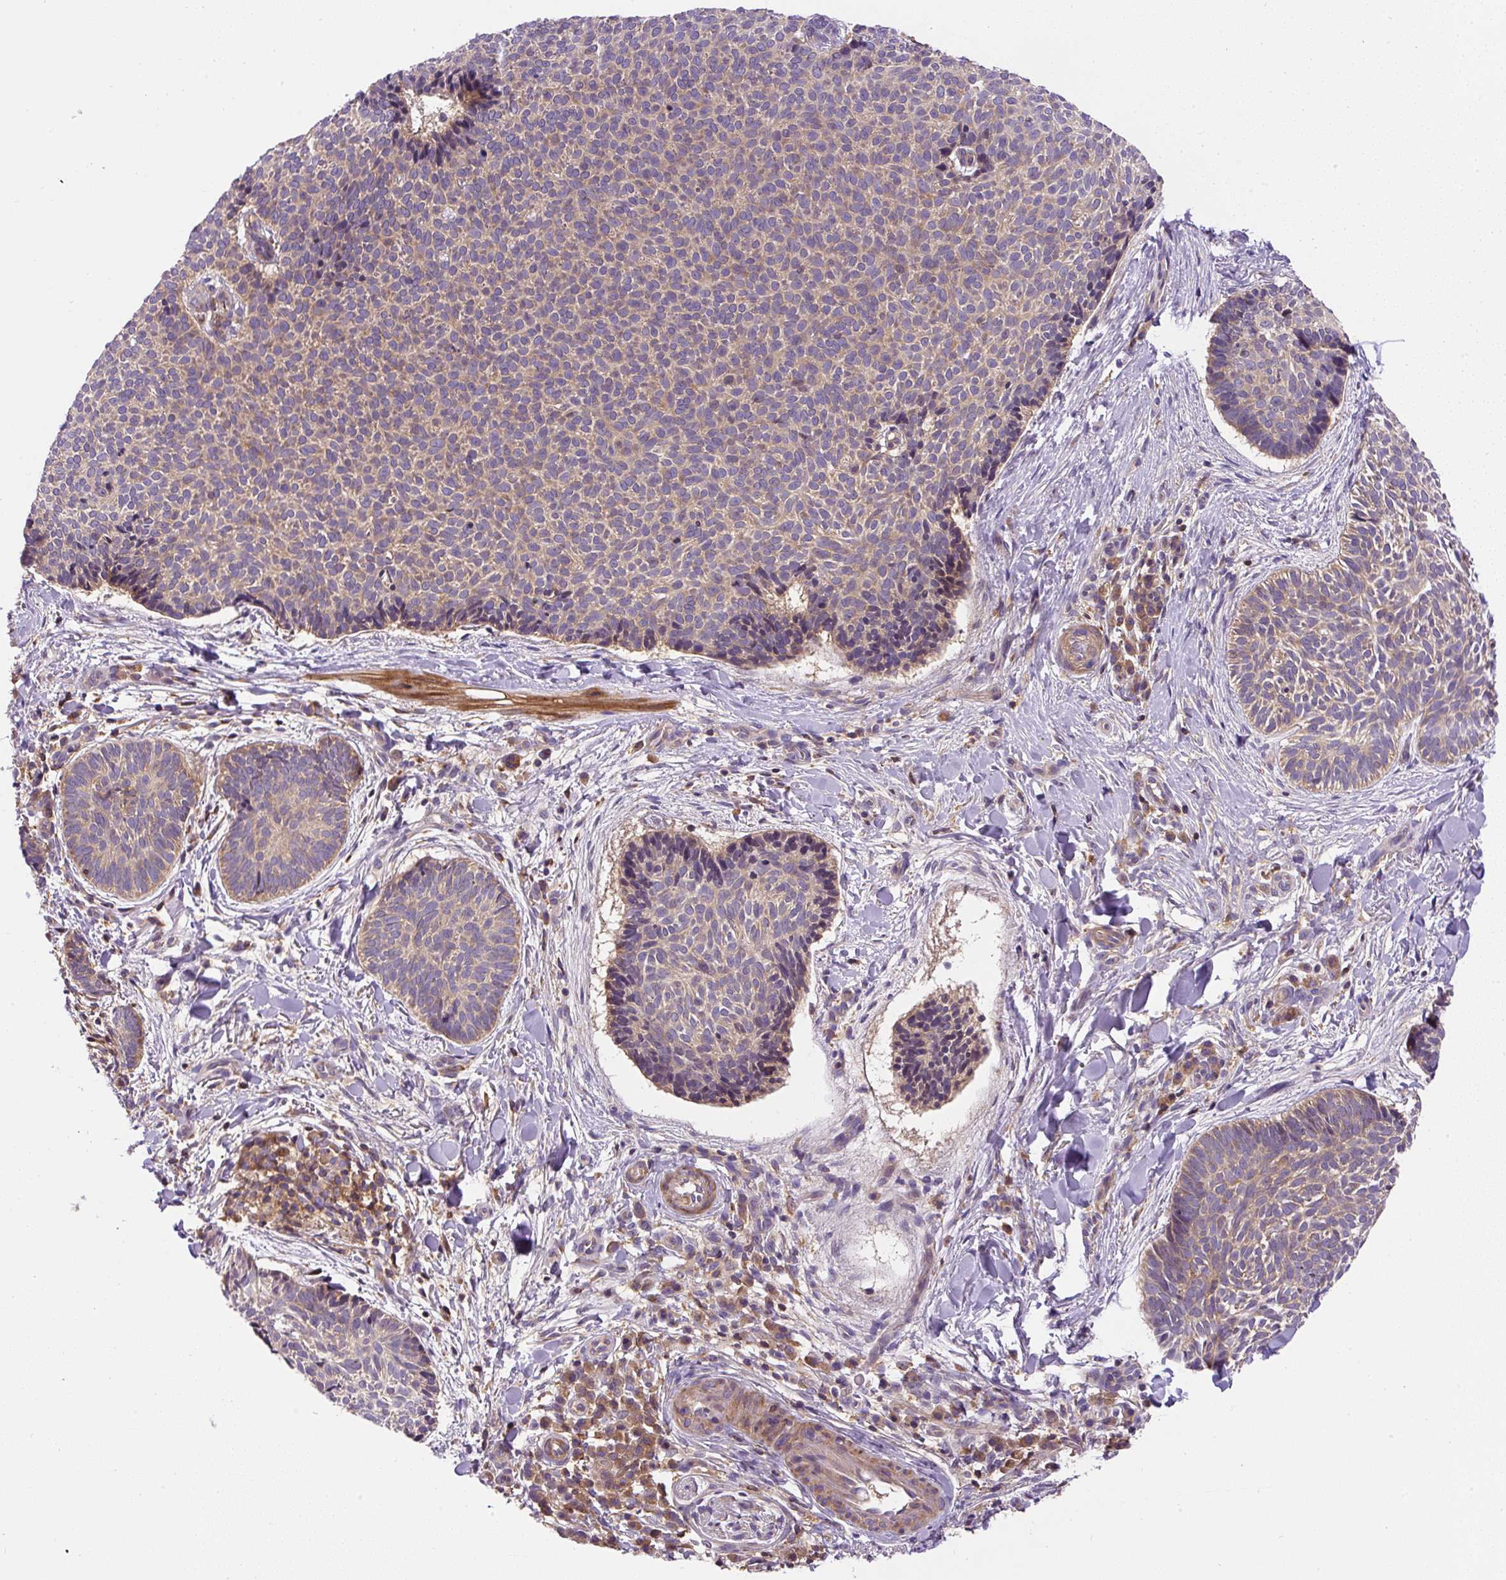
{"staining": {"intensity": "weak", "quantity": ">75%", "location": "cytoplasmic/membranous"}, "tissue": "skin cancer", "cell_type": "Tumor cells", "image_type": "cancer", "snomed": [{"axis": "morphology", "description": "Normal tissue, NOS"}, {"axis": "morphology", "description": "Basal cell carcinoma"}, {"axis": "topography", "description": "Skin"}], "caption": "A photomicrograph of human skin cancer (basal cell carcinoma) stained for a protein displays weak cytoplasmic/membranous brown staining in tumor cells. The protein is shown in brown color, while the nuclei are stained blue.", "gene": "CCDC28A", "patient": {"sex": "male", "age": 50}}